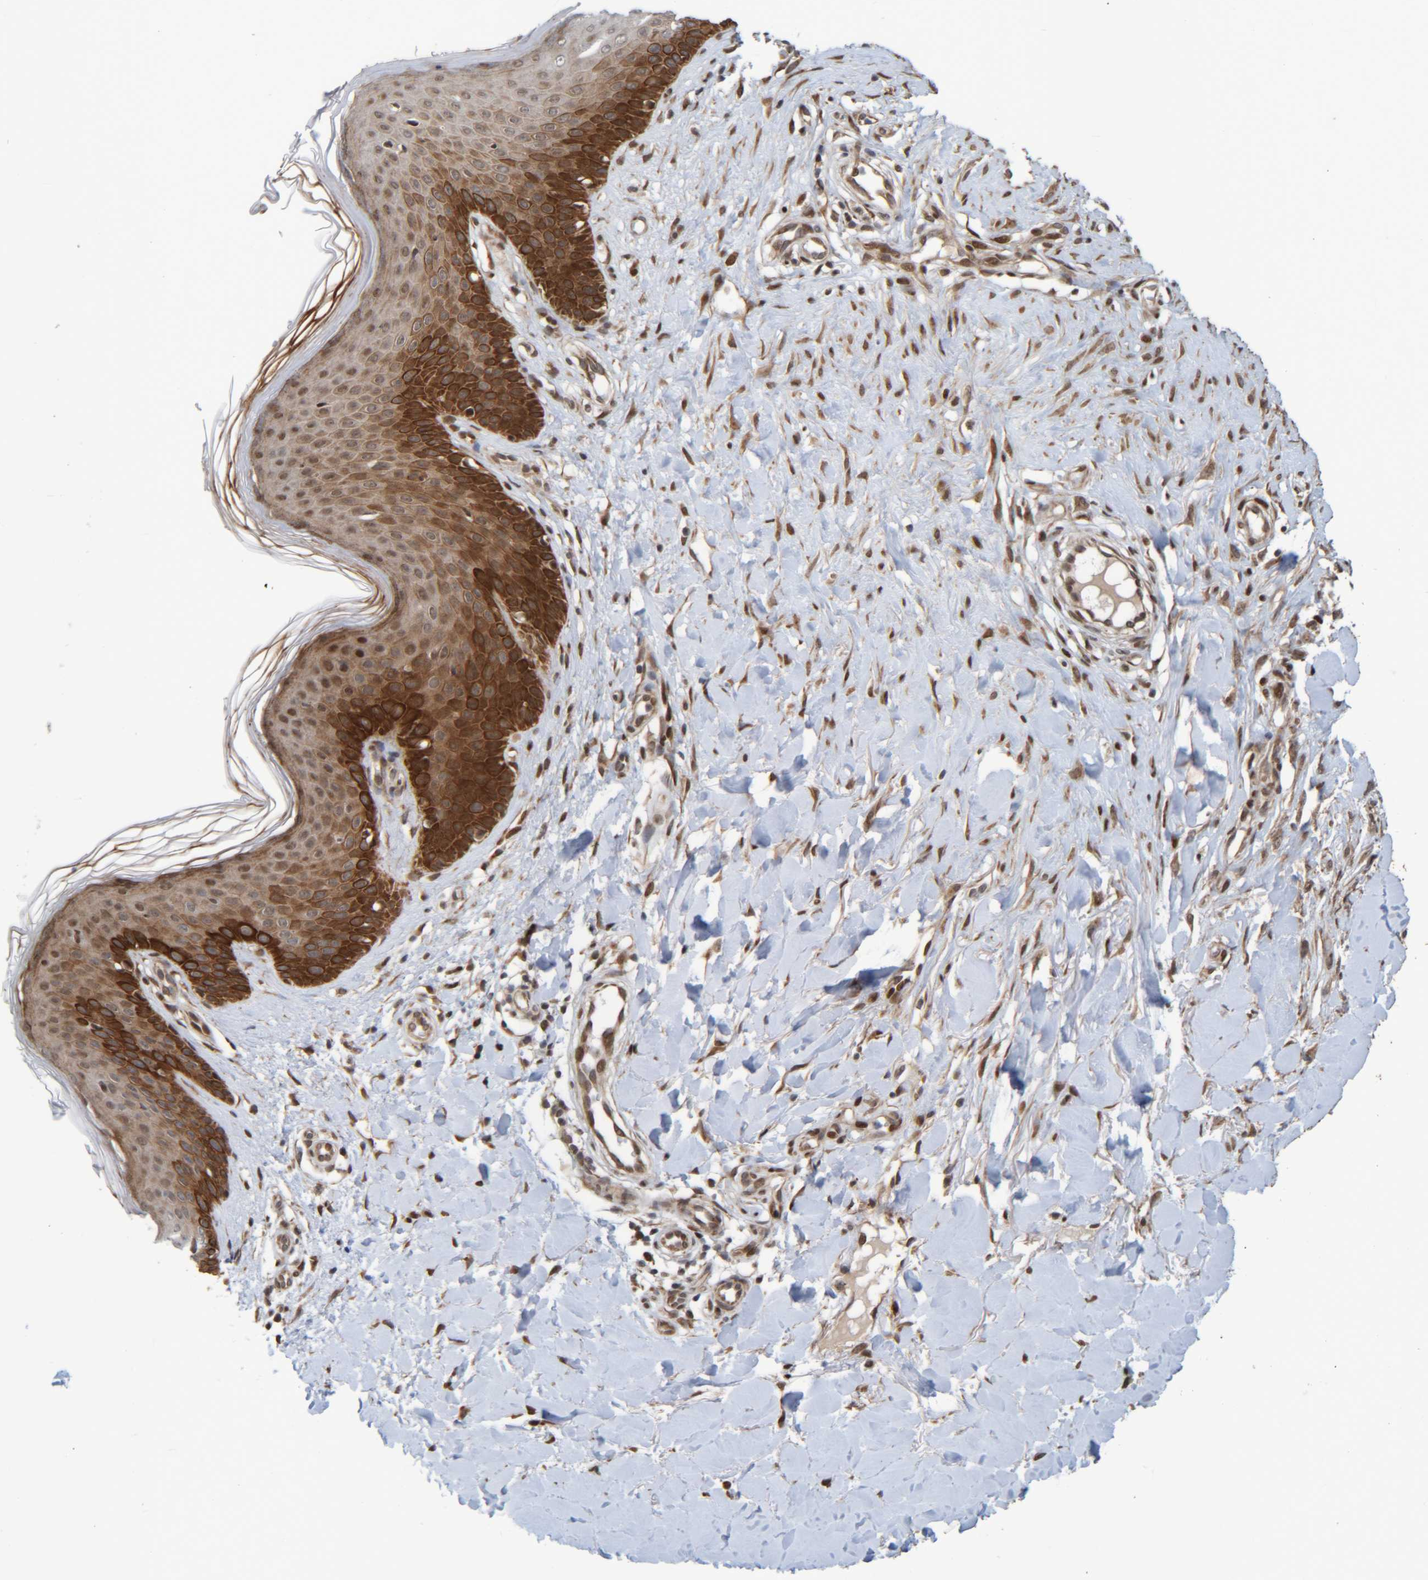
{"staining": {"intensity": "moderate", "quantity": ">75%", "location": "cytoplasmic/membranous"}, "tissue": "skin", "cell_type": "Fibroblasts", "image_type": "normal", "snomed": [{"axis": "morphology", "description": "Normal tissue, NOS"}, {"axis": "topography", "description": "Skin"}], "caption": "Brown immunohistochemical staining in normal skin reveals moderate cytoplasmic/membranous staining in about >75% of fibroblasts.", "gene": "CCDC57", "patient": {"sex": "male", "age": 41}}